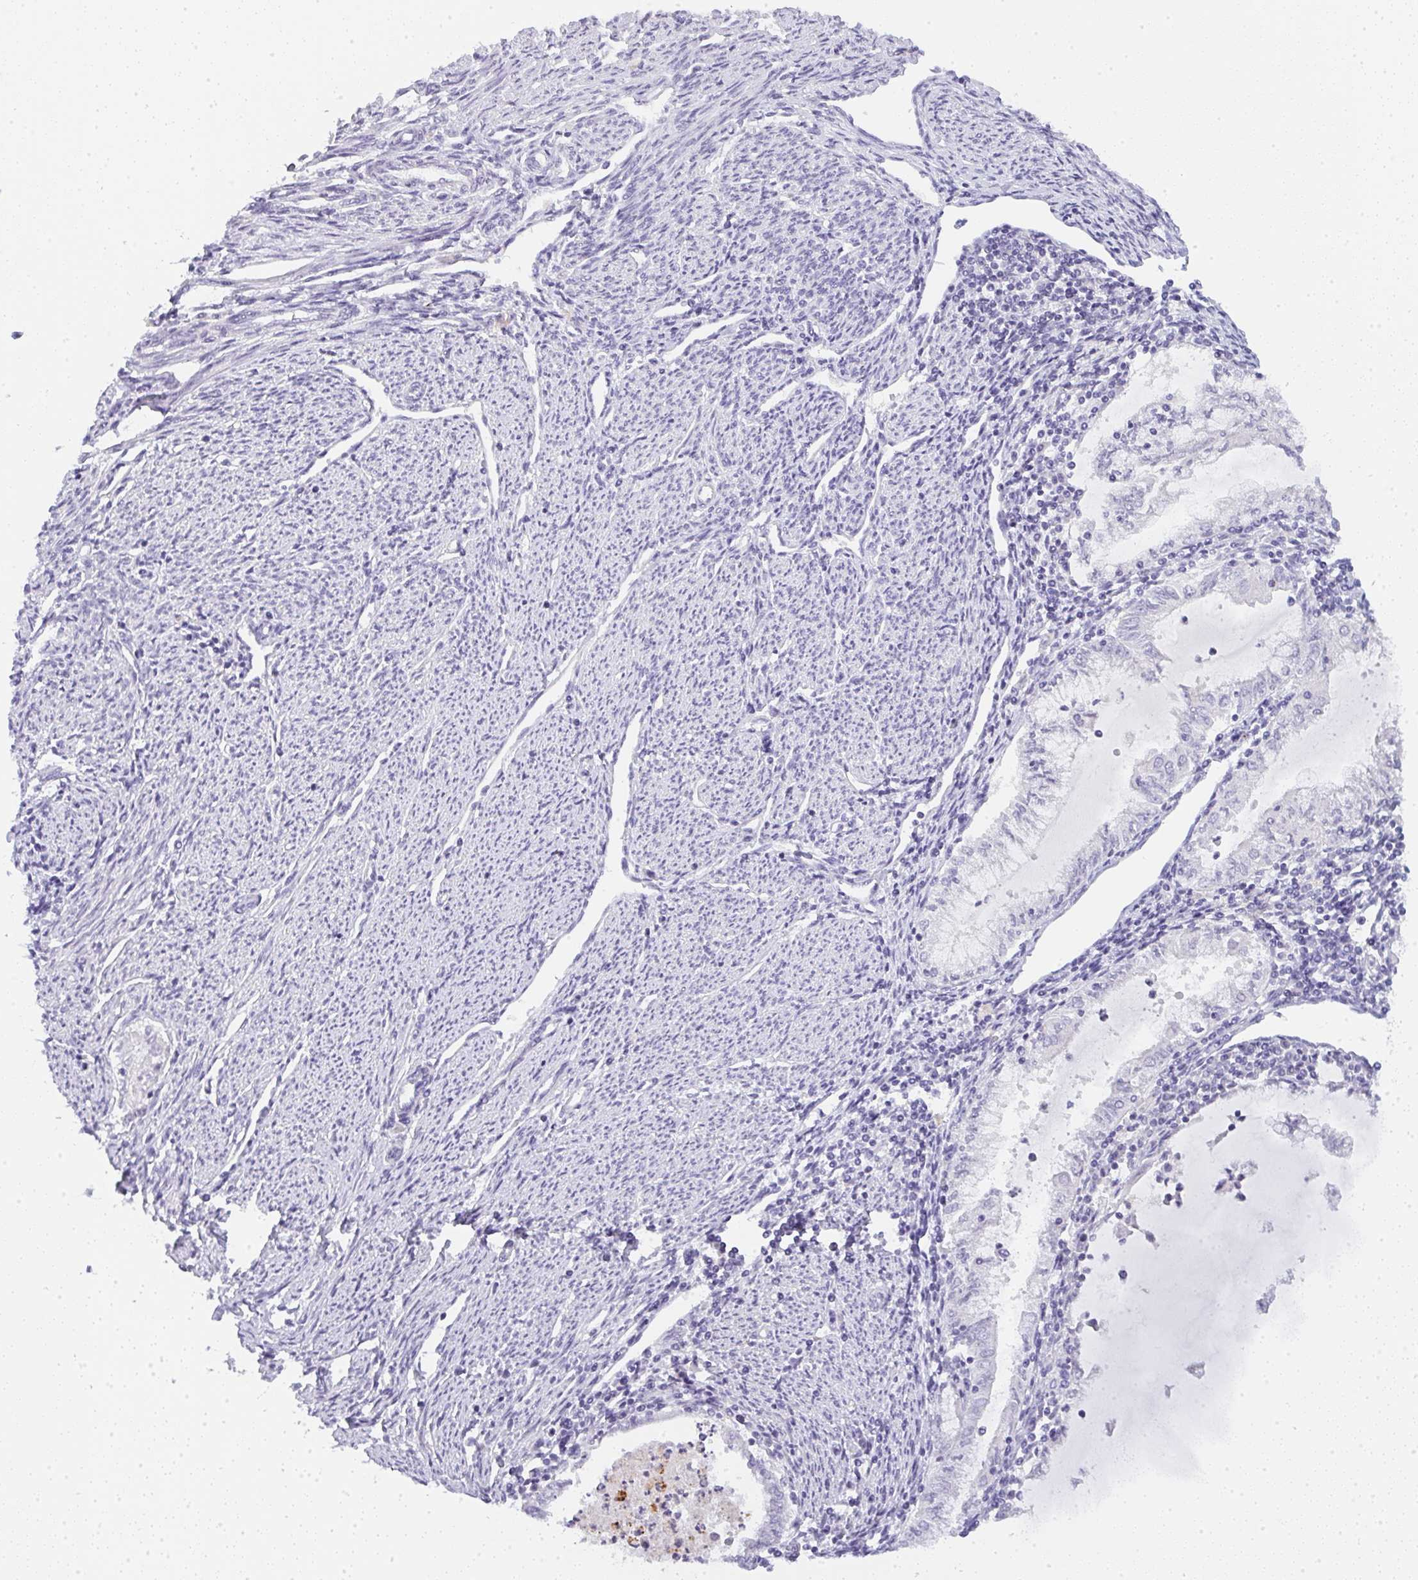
{"staining": {"intensity": "negative", "quantity": "none", "location": "none"}, "tissue": "endometrial cancer", "cell_type": "Tumor cells", "image_type": "cancer", "snomed": [{"axis": "morphology", "description": "Adenocarcinoma, NOS"}, {"axis": "topography", "description": "Endometrium"}], "caption": "There is no significant positivity in tumor cells of adenocarcinoma (endometrial). (DAB immunohistochemistry with hematoxylin counter stain).", "gene": "LPAR4", "patient": {"sex": "female", "age": 79}}